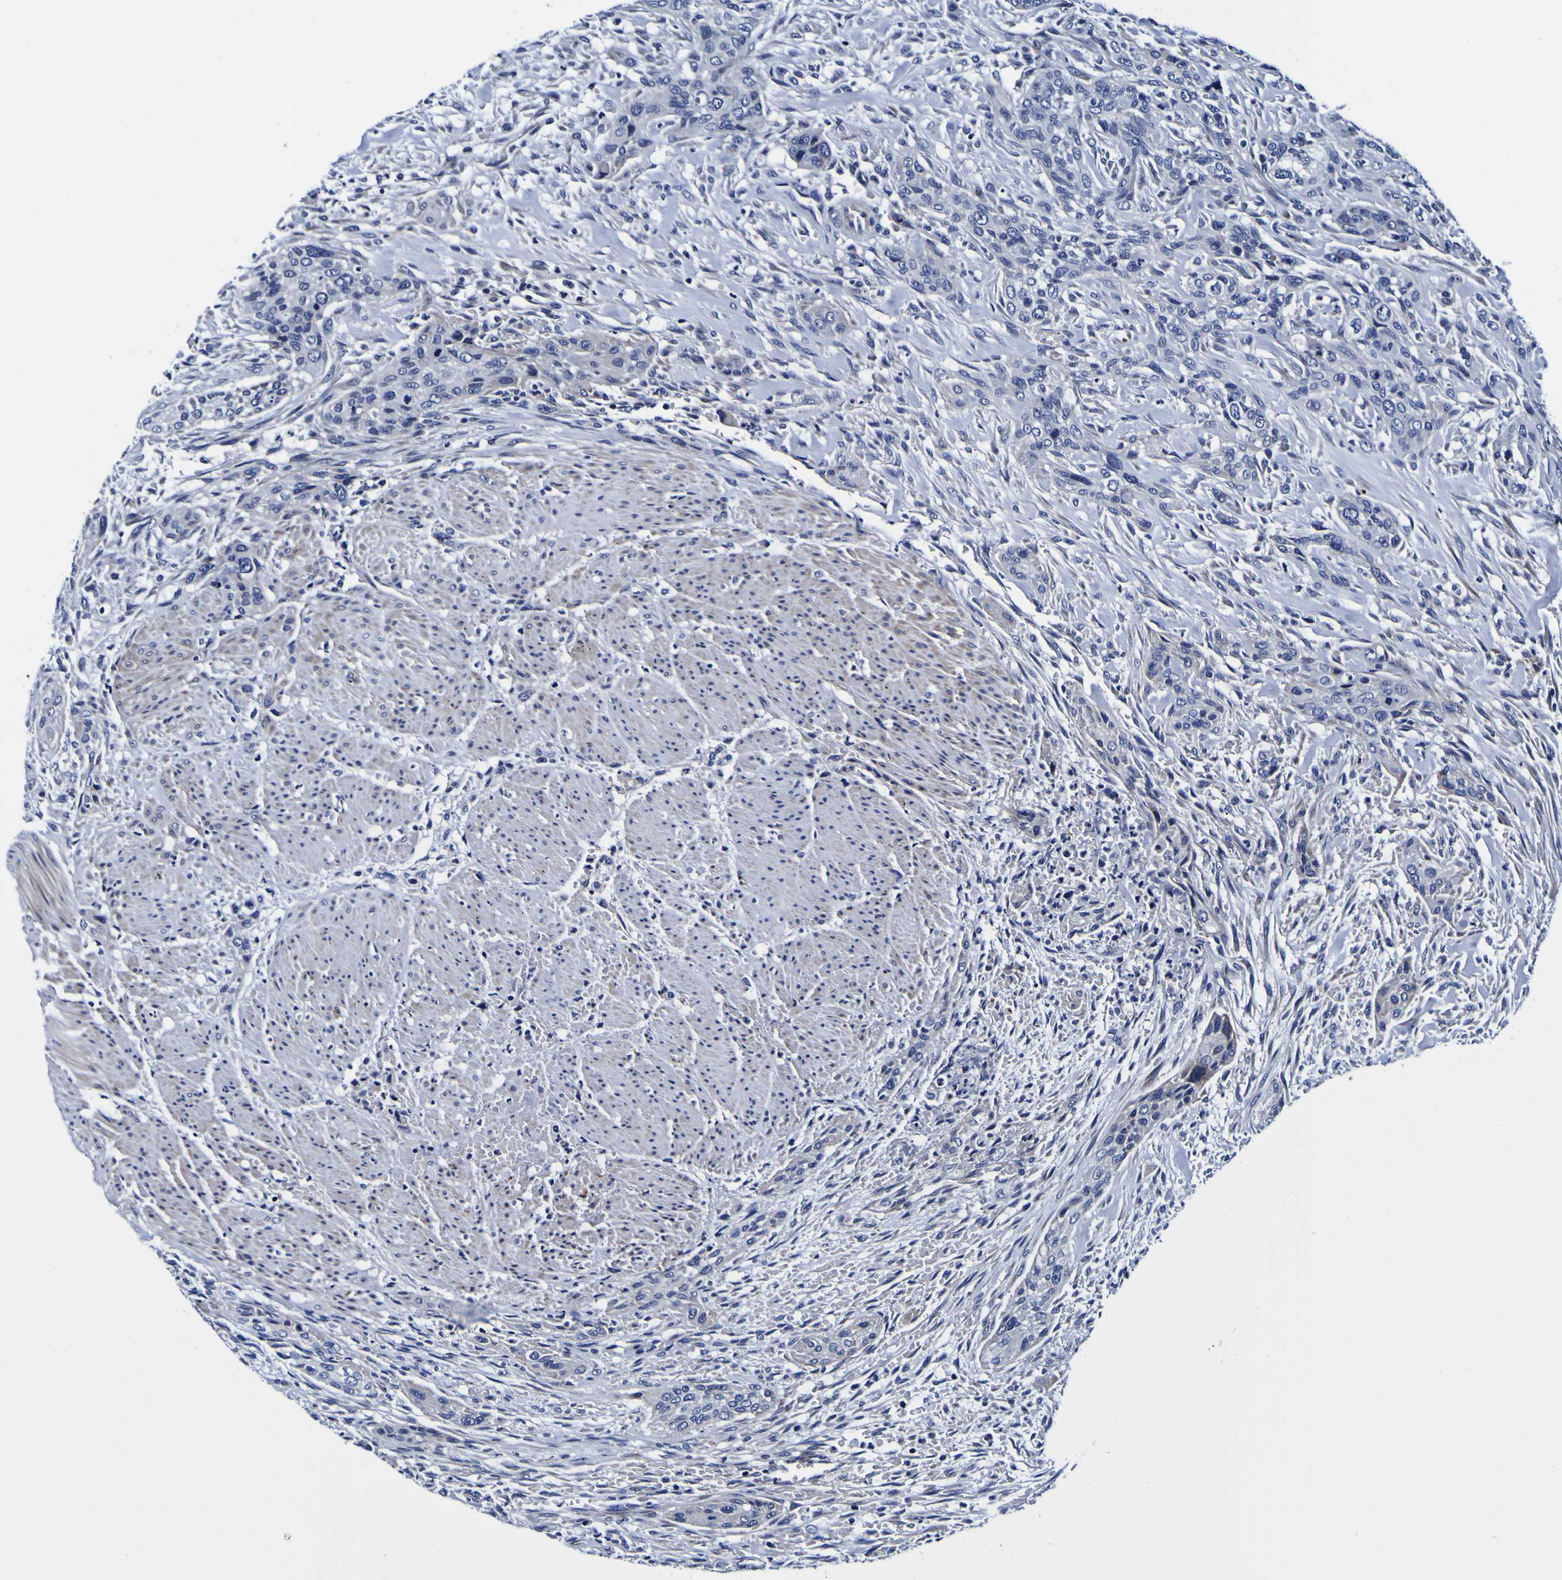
{"staining": {"intensity": "negative", "quantity": "none", "location": "none"}, "tissue": "urothelial cancer", "cell_type": "Tumor cells", "image_type": "cancer", "snomed": [{"axis": "morphology", "description": "Urothelial carcinoma, High grade"}, {"axis": "topography", "description": "Urinary bladder"}], "caption": "High magnification brightfield microscopy of high-grade urothelial carcinoma stained with DAB (brown) and counterstained with hematoxylin (blue): tumor cells show no significant expression. The staining was performed using DAB (3,3'-diaminobenzidine) to visualize the protein expression in brown, while the nuclei were stained in blue with hematoxylin (Magnification: 20x).", "gene": "PDLIM4", "patient": {"sex": "male", "age": 35}}